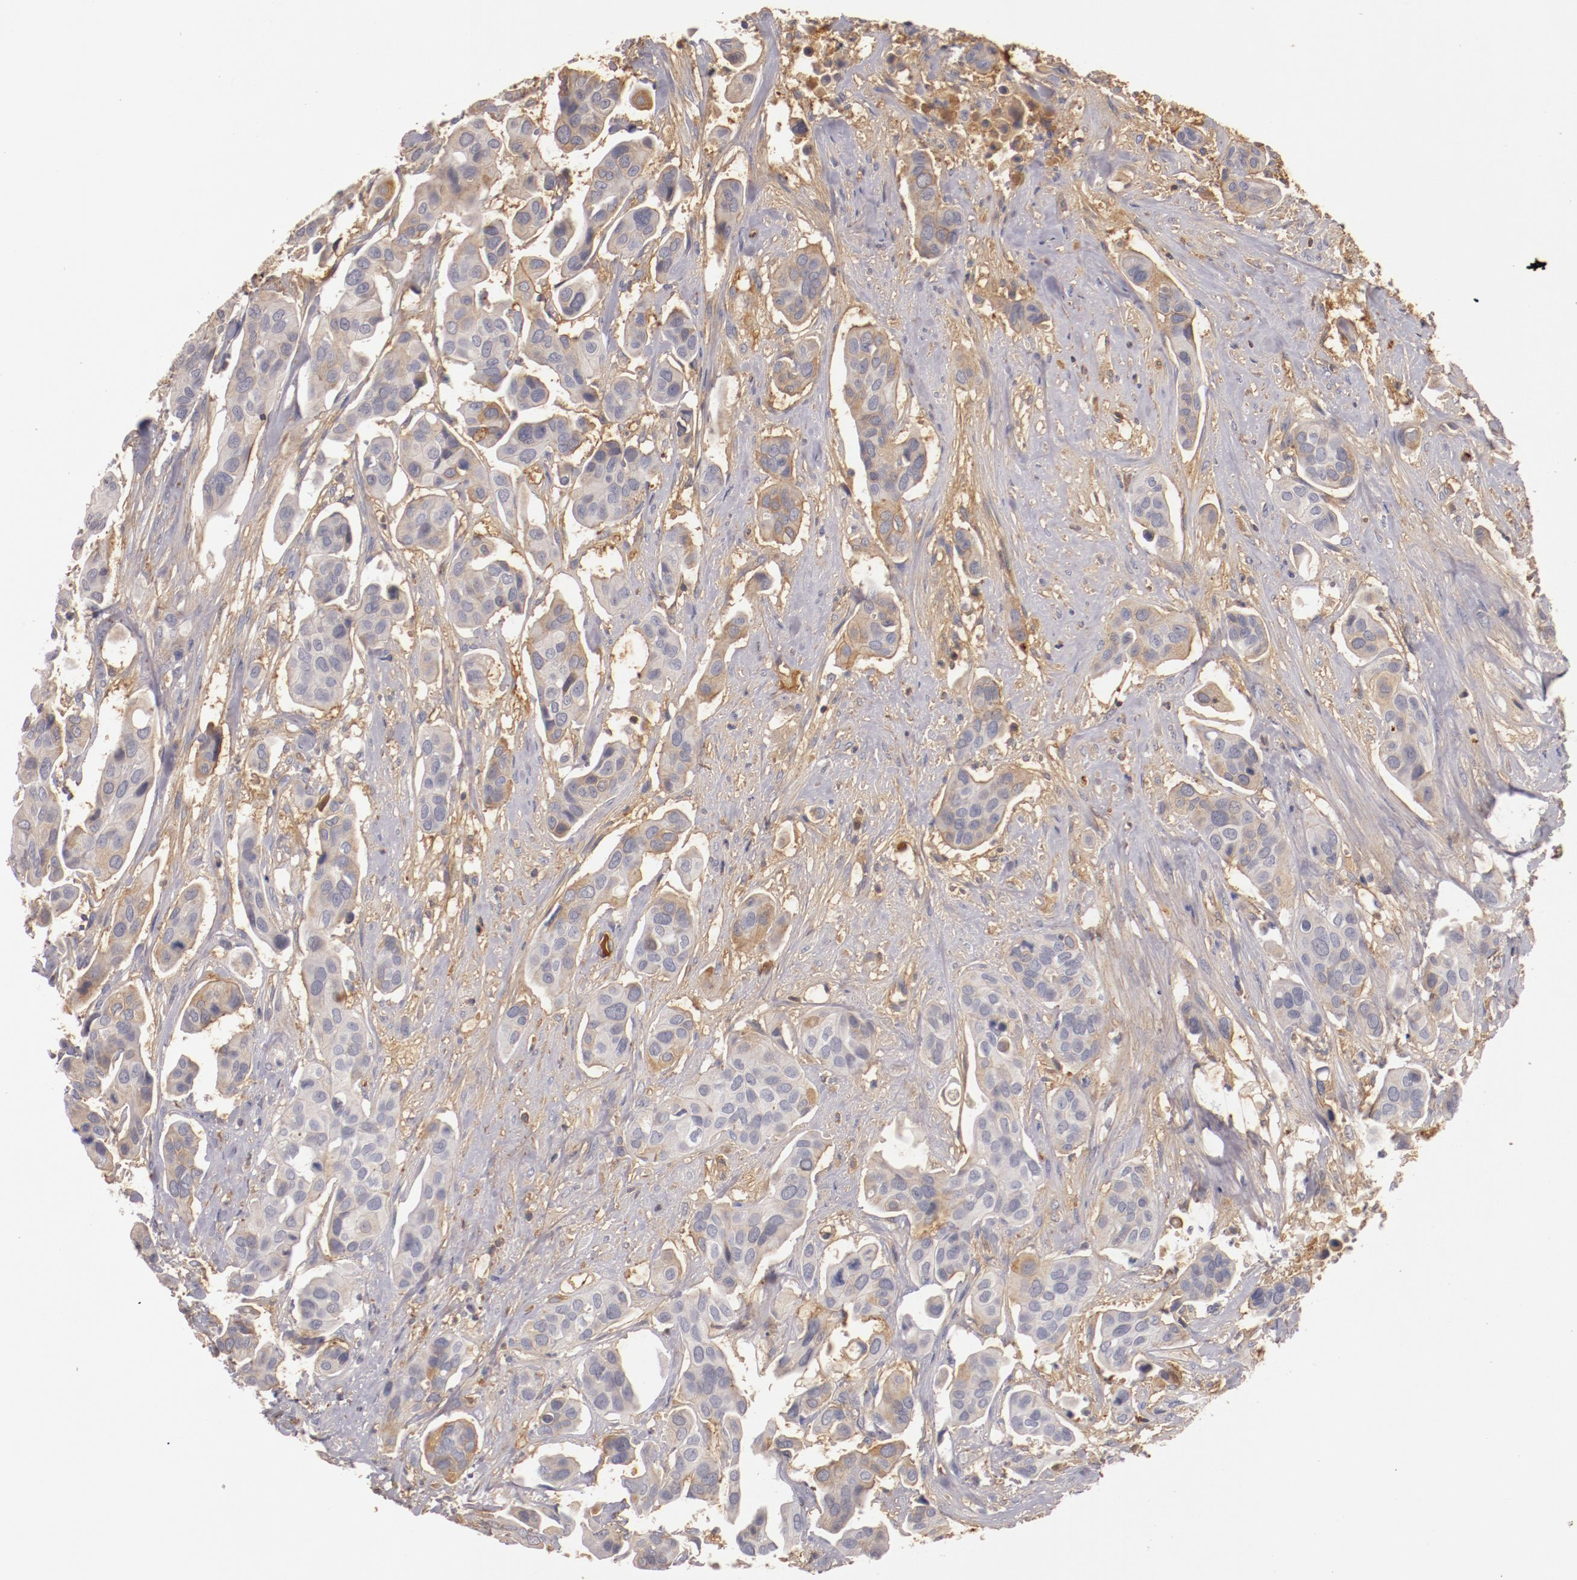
{"staining": {"intensity": "weak", "quantity": "<25%", "location": "cytoplasmic/membranous"}, "tissue": "urothelial cancer", "cell_type": "Tumor cells", "image_type": "cancer", "snomed": [{"axis": "morphology", "description": "Adenocarcinoma, NOS"}, {"axis": "topography", "description": "Urinary bladder"}], "caption": "Immunohistochemistry image of human urothelial cancer stained for a protein (brown), which reveals no staining in tumor cells.", "gene": "MBL2", "patient": {"sex": "male", "age": 61}}